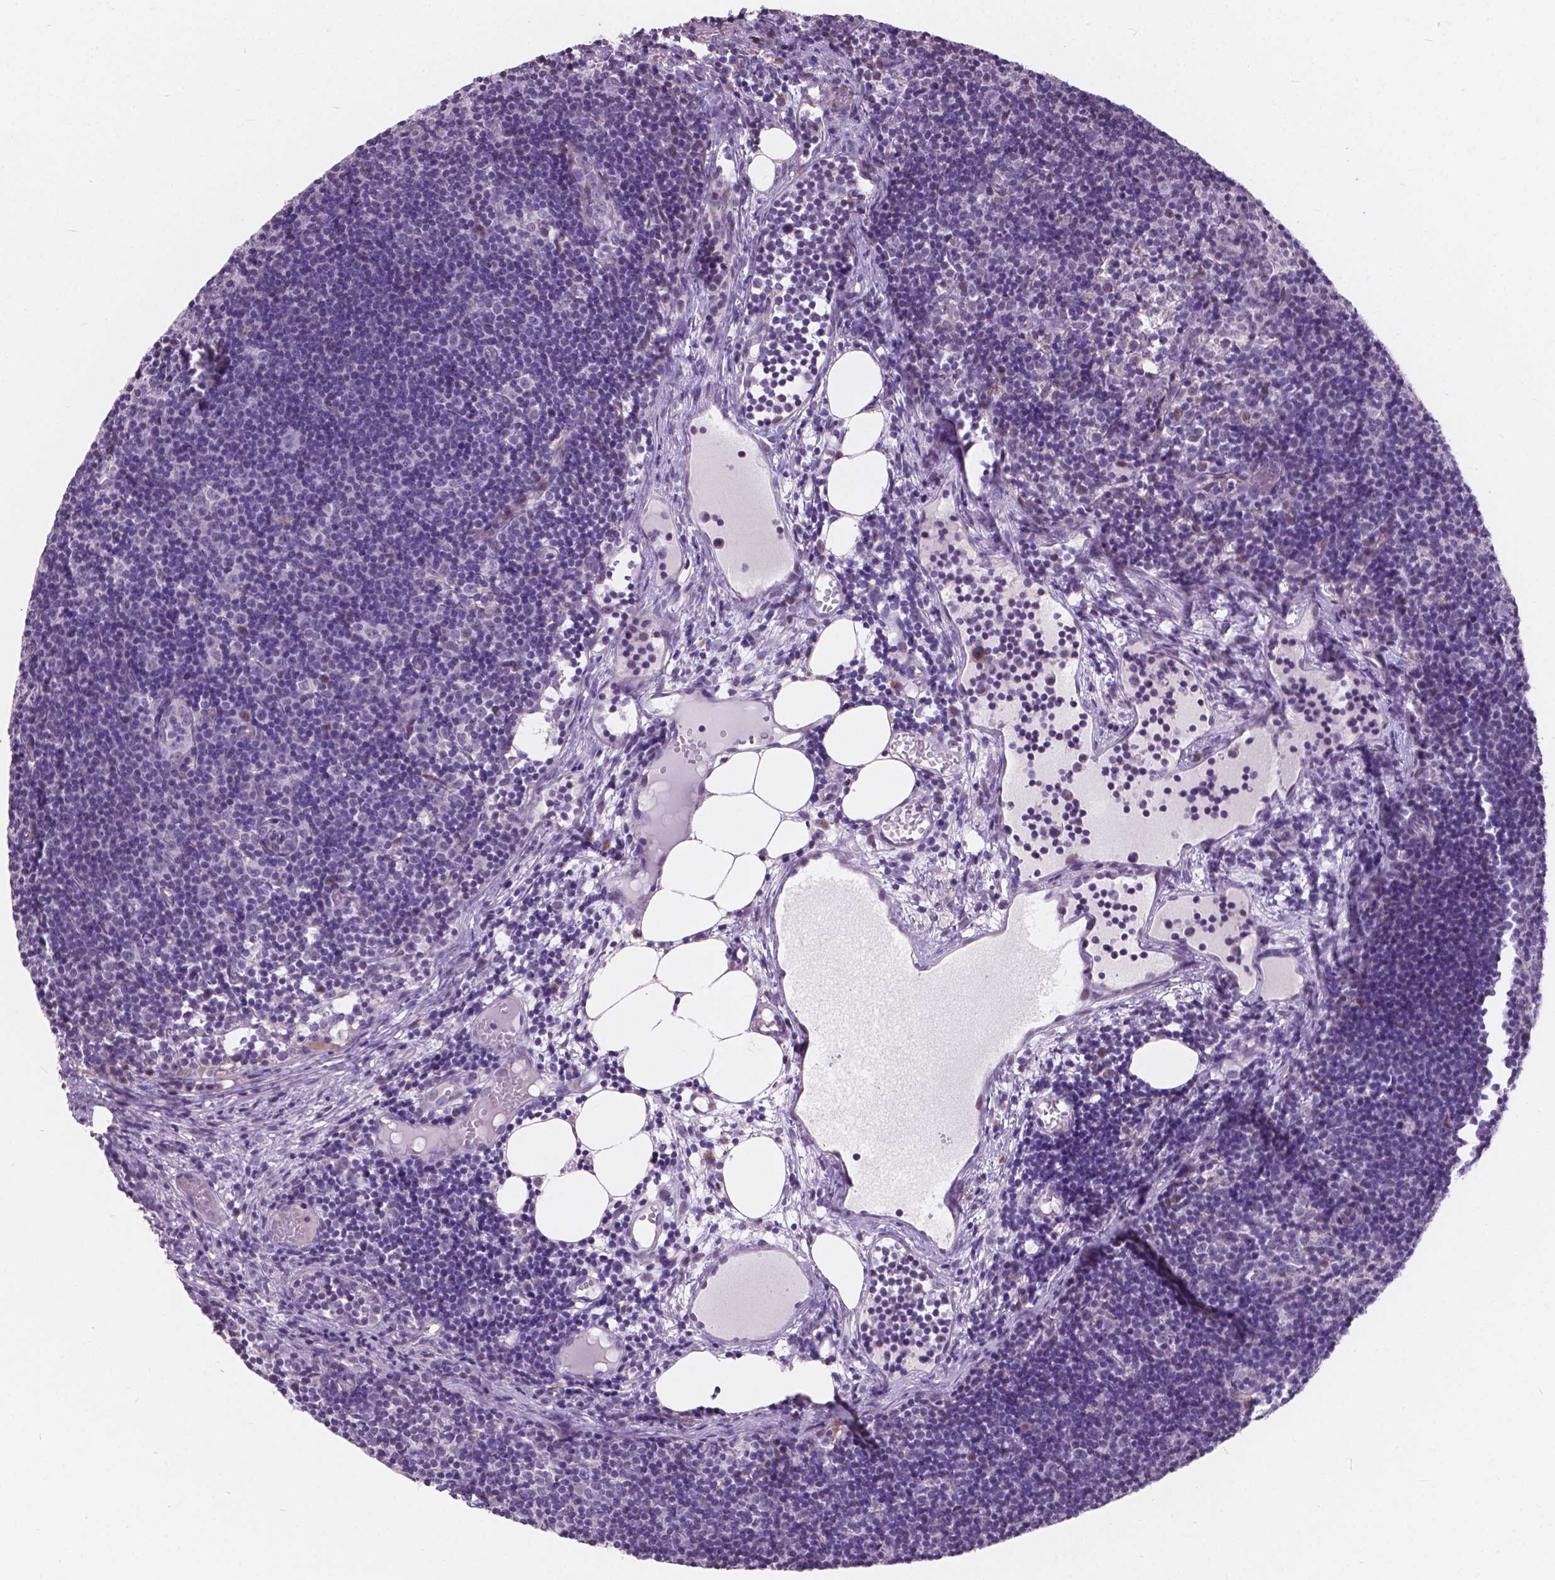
{"staining": {"intensity": "negative", "quantity": "none", "location": "none"}, "tissue": "lymph node", "cell_type": "Germinal center cells", "image_type": "normal", "snomed": [{"axis": "morphology", "description": "Normal tissue, NOS"}, {"axis": "topography", "description": "Lymph node"}], "caption": "High power microscopy micrograph of an immunohistochemistry (IHC) histopathology image of unremarkable lymph node, revealing no significant staining in germinal center cells.", "gene": "MYH14", "patient": {"sex": "female", "age": 41}}